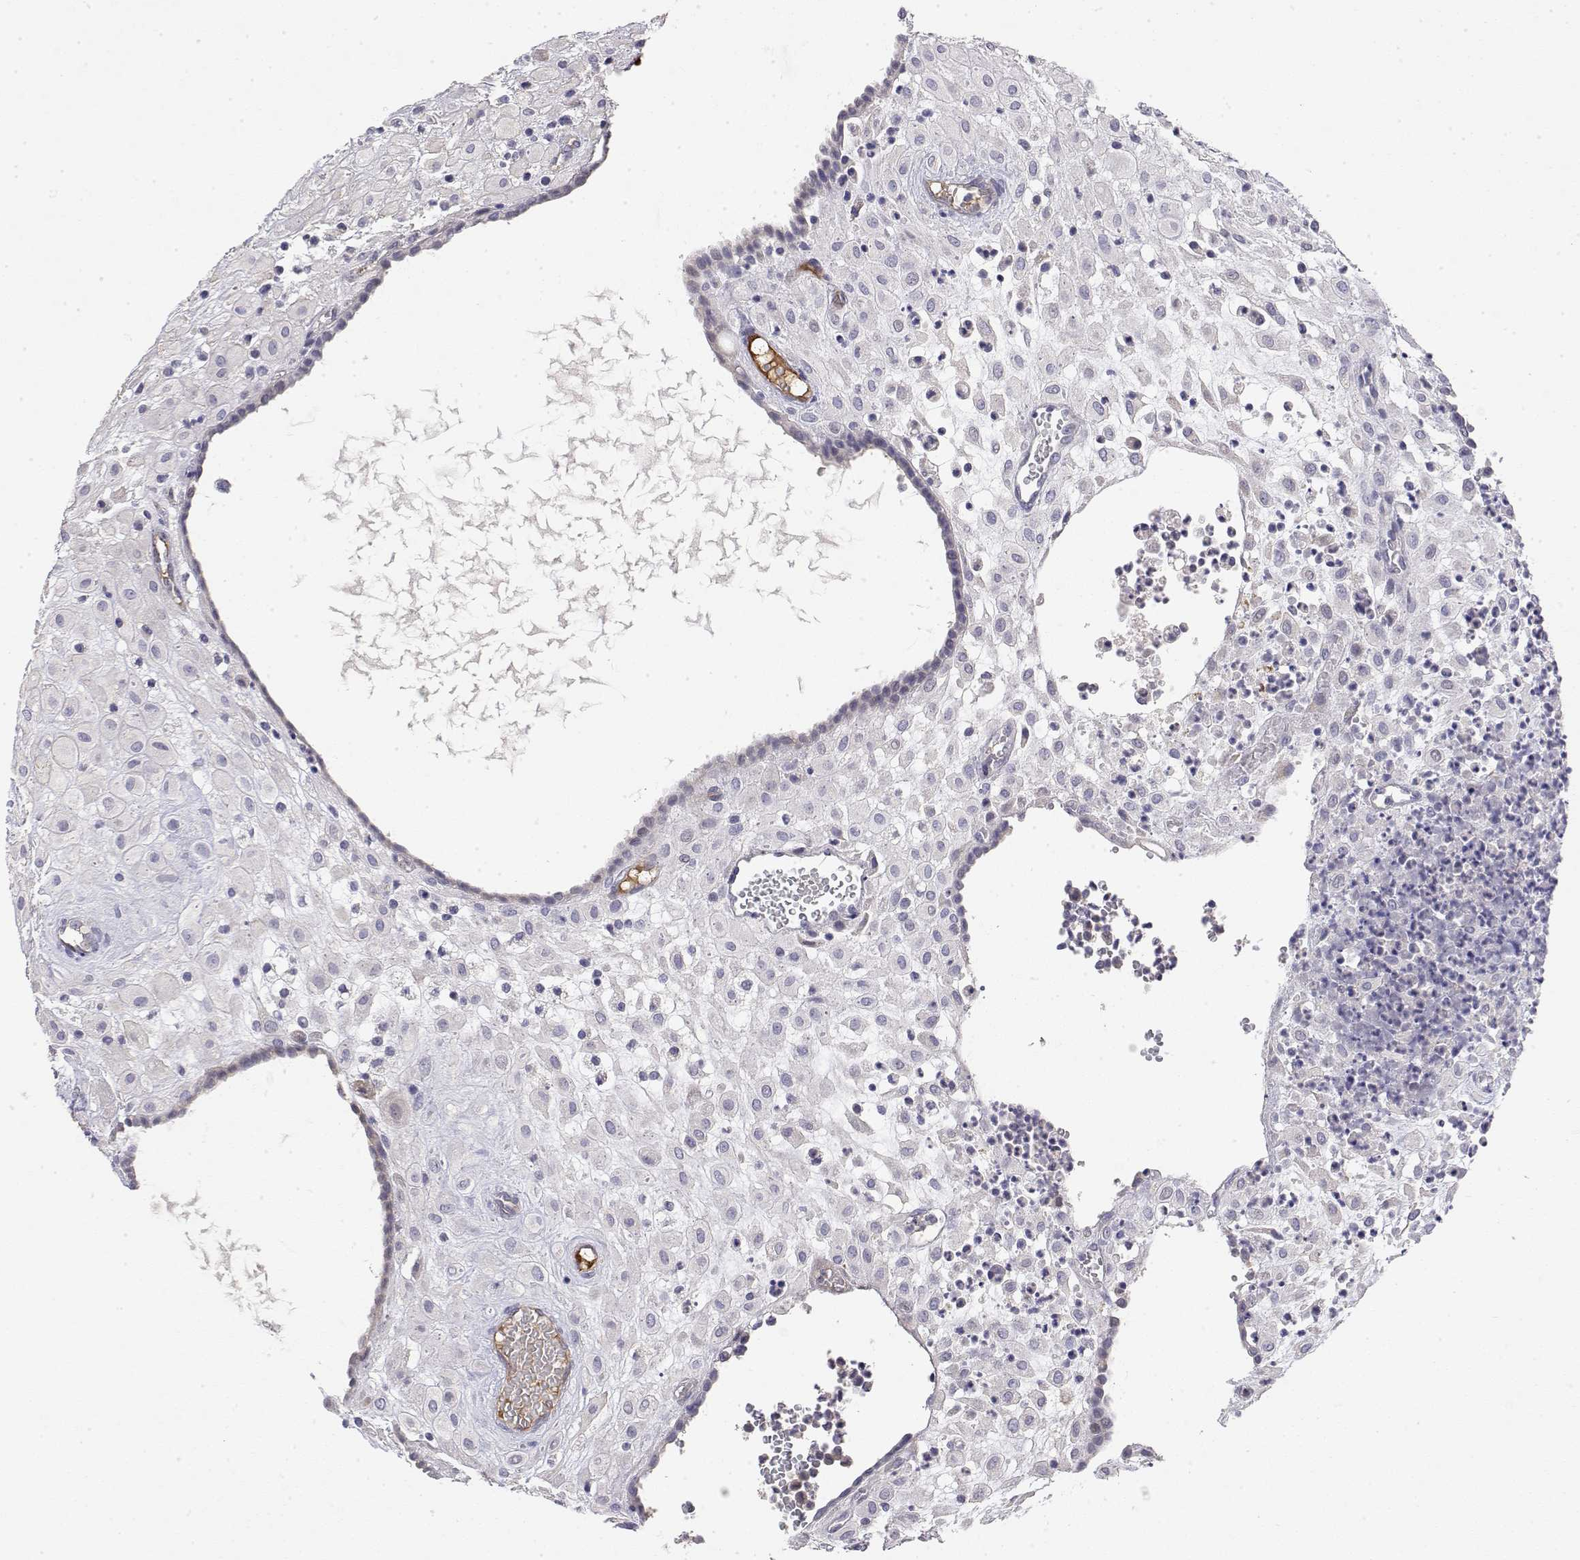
{"staining": {"intensity": "negative", "quantity": "none", "location": "none"}, "tissue": "placenta", "cell_type": "Decidual cells", "image_type": "normal", "snomed": [{"axis": "morphology", "description": "Normal tissue, NOS"}, {"axis": "topography", "description": "Placenta"}], "caption": "Immunohistochemistry histopathology image of normal placenta: human placenta stained with DAB exhibits no significant protein staining in decidual cells. (Brightfield microscopy of DAB immunohistochemistry (IHC) at high magnification).", "gene": "GGACT", "patient": {"sex": "female", "age": 24}}